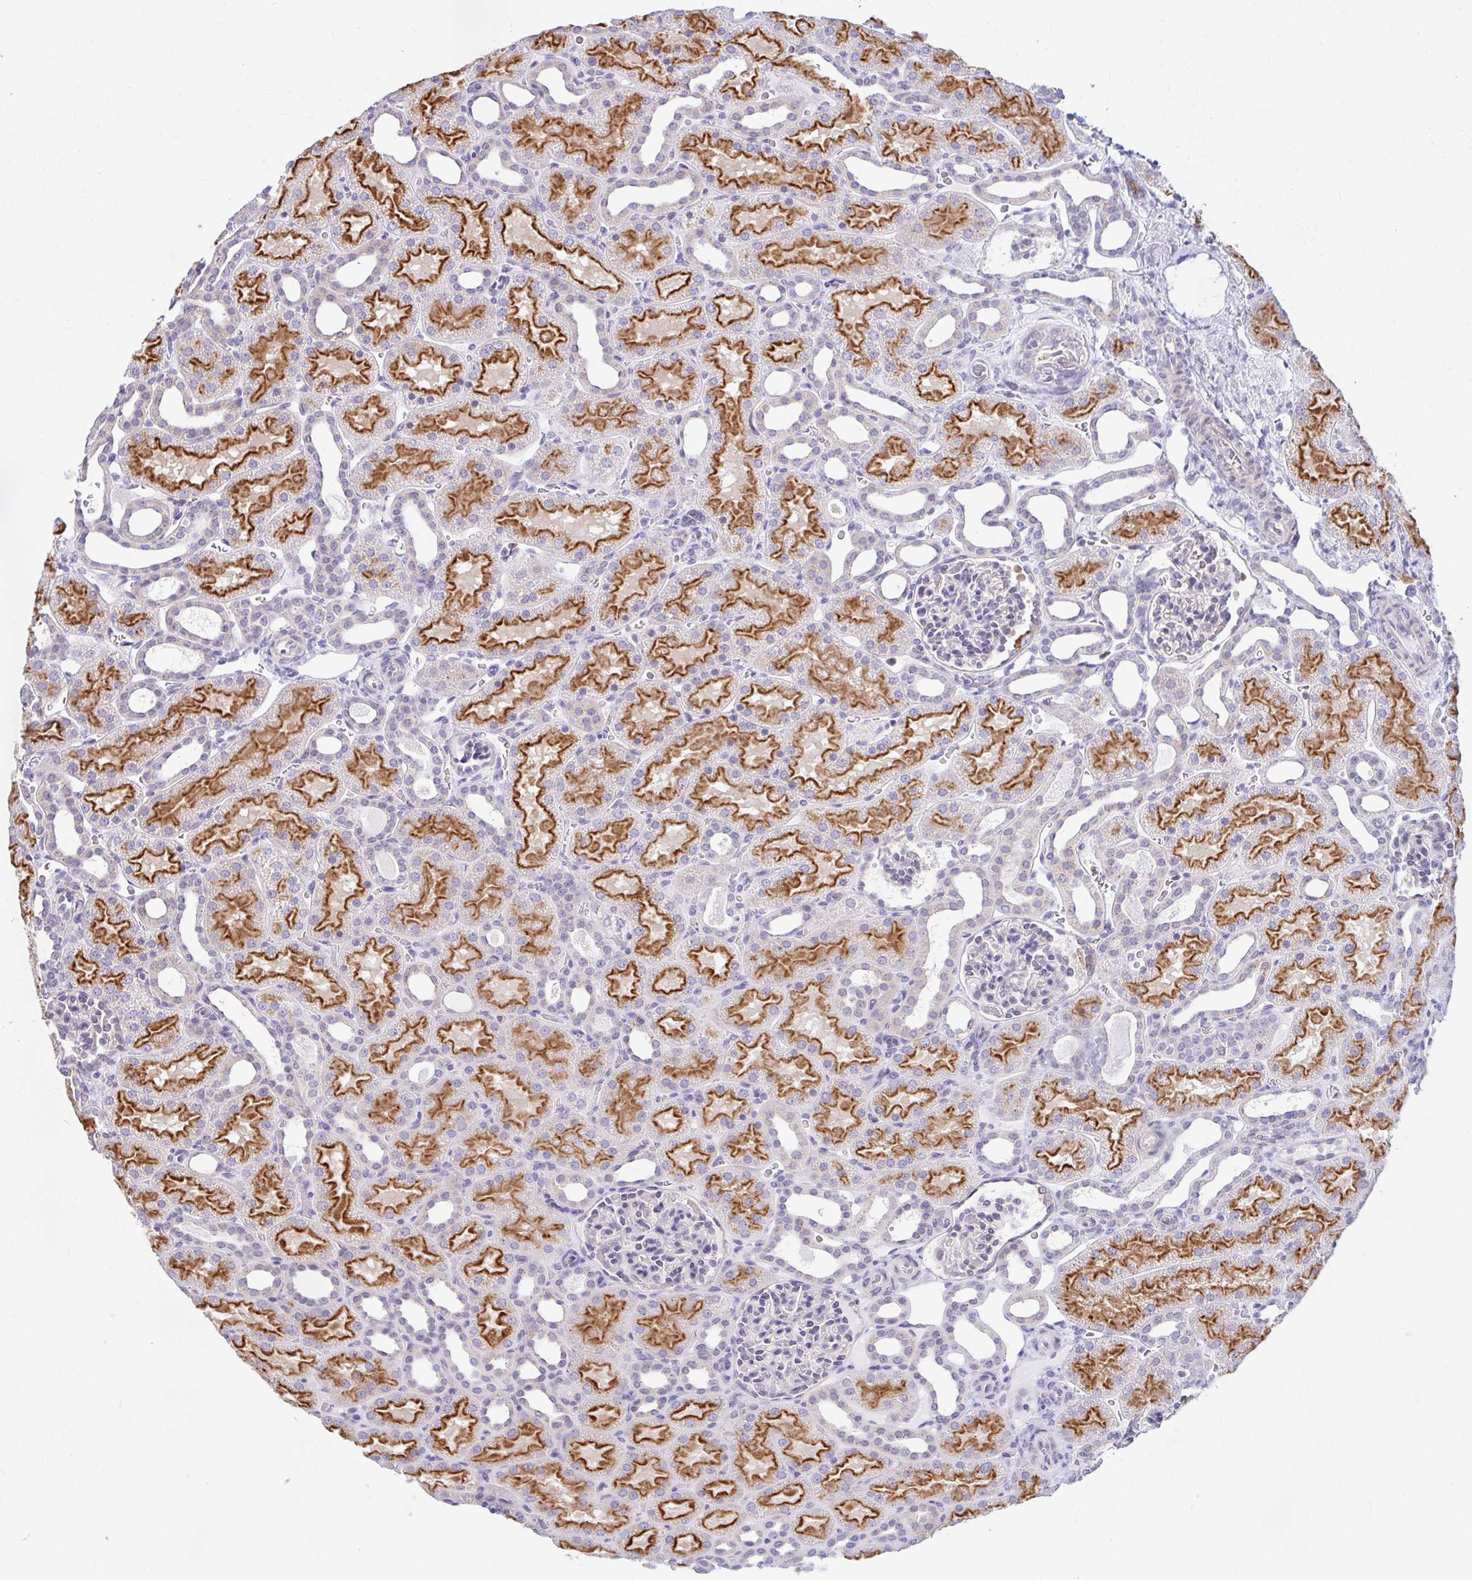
{"staining": {"intensity": "negative", "quantity": "none", "location": "none"}, "tissue": "kidney", "cell_type": "Cells in glomeruli", "image_type": "normal", "snomed": [{"axis": "morphology", "description": "Normal tissue, NOS"}, {"axis": "topography", "description": "Kidney"}], "caption": "An immunohistochemistry micrograph of unremarkable kidney is shown. There is no staining in cells in glomeruli of kidney.", "gene": "RADIL", "patient": {"sex": "male", "age": 2}}